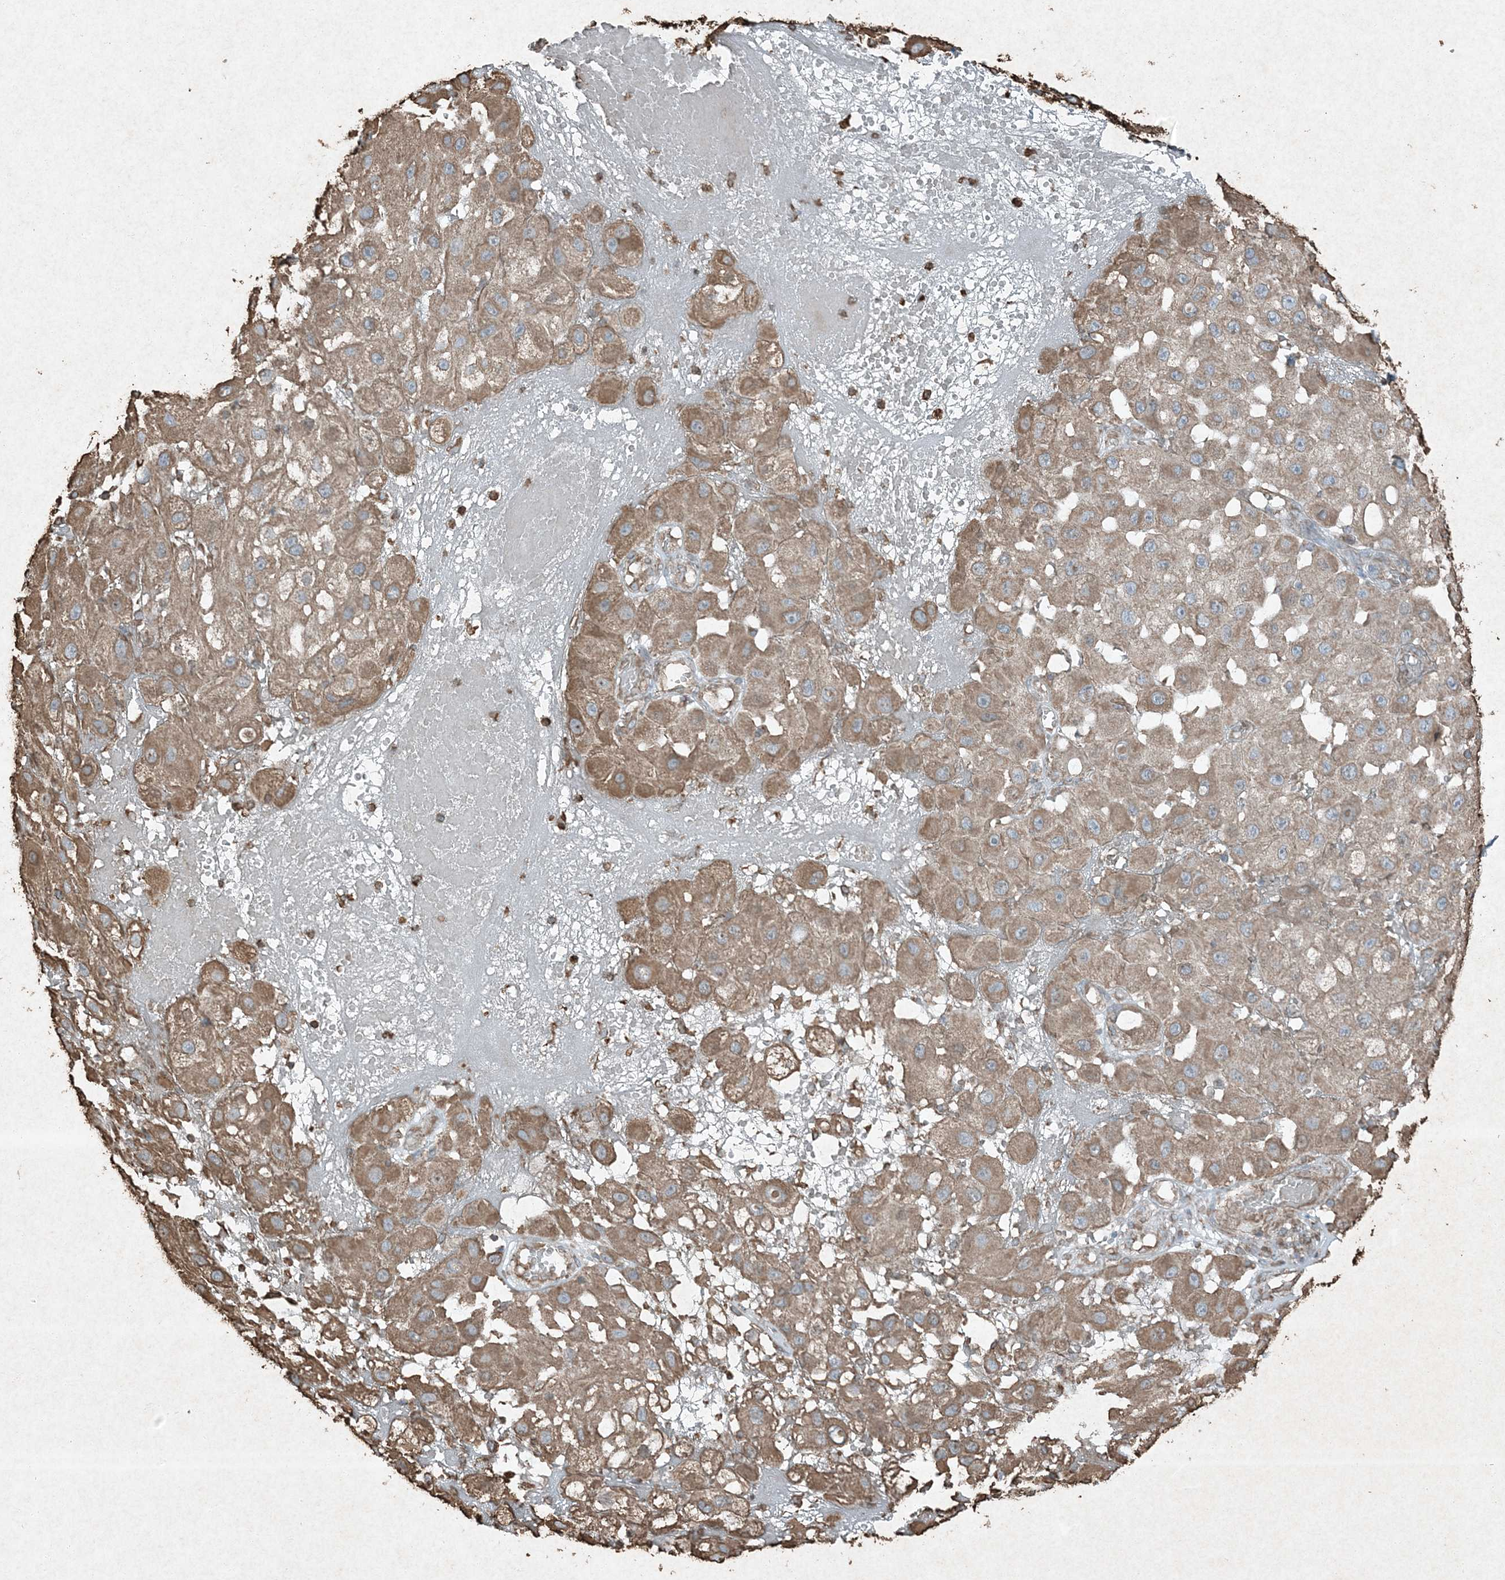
{"staining": {"intensity": "moderate", "quantity": "25%-75%", "location": "cytoplasmic/membranous"}, "tissue": "melanoma", "cell_type": "Tumor cells", "image_type": "cancer", "snomed": [{"axis": "morphology", "description": "Malignant melanoma, NOS"}, {"axis": "topography", "description": "Skin"}], "caption": "Tumor cells demonstrate moderate cytoplasmic/membranous staining in approximately 25%-75% of cells in malignant melanoma.", "gene": "RYK", "patient": {"sex": "female", "age": 81}}